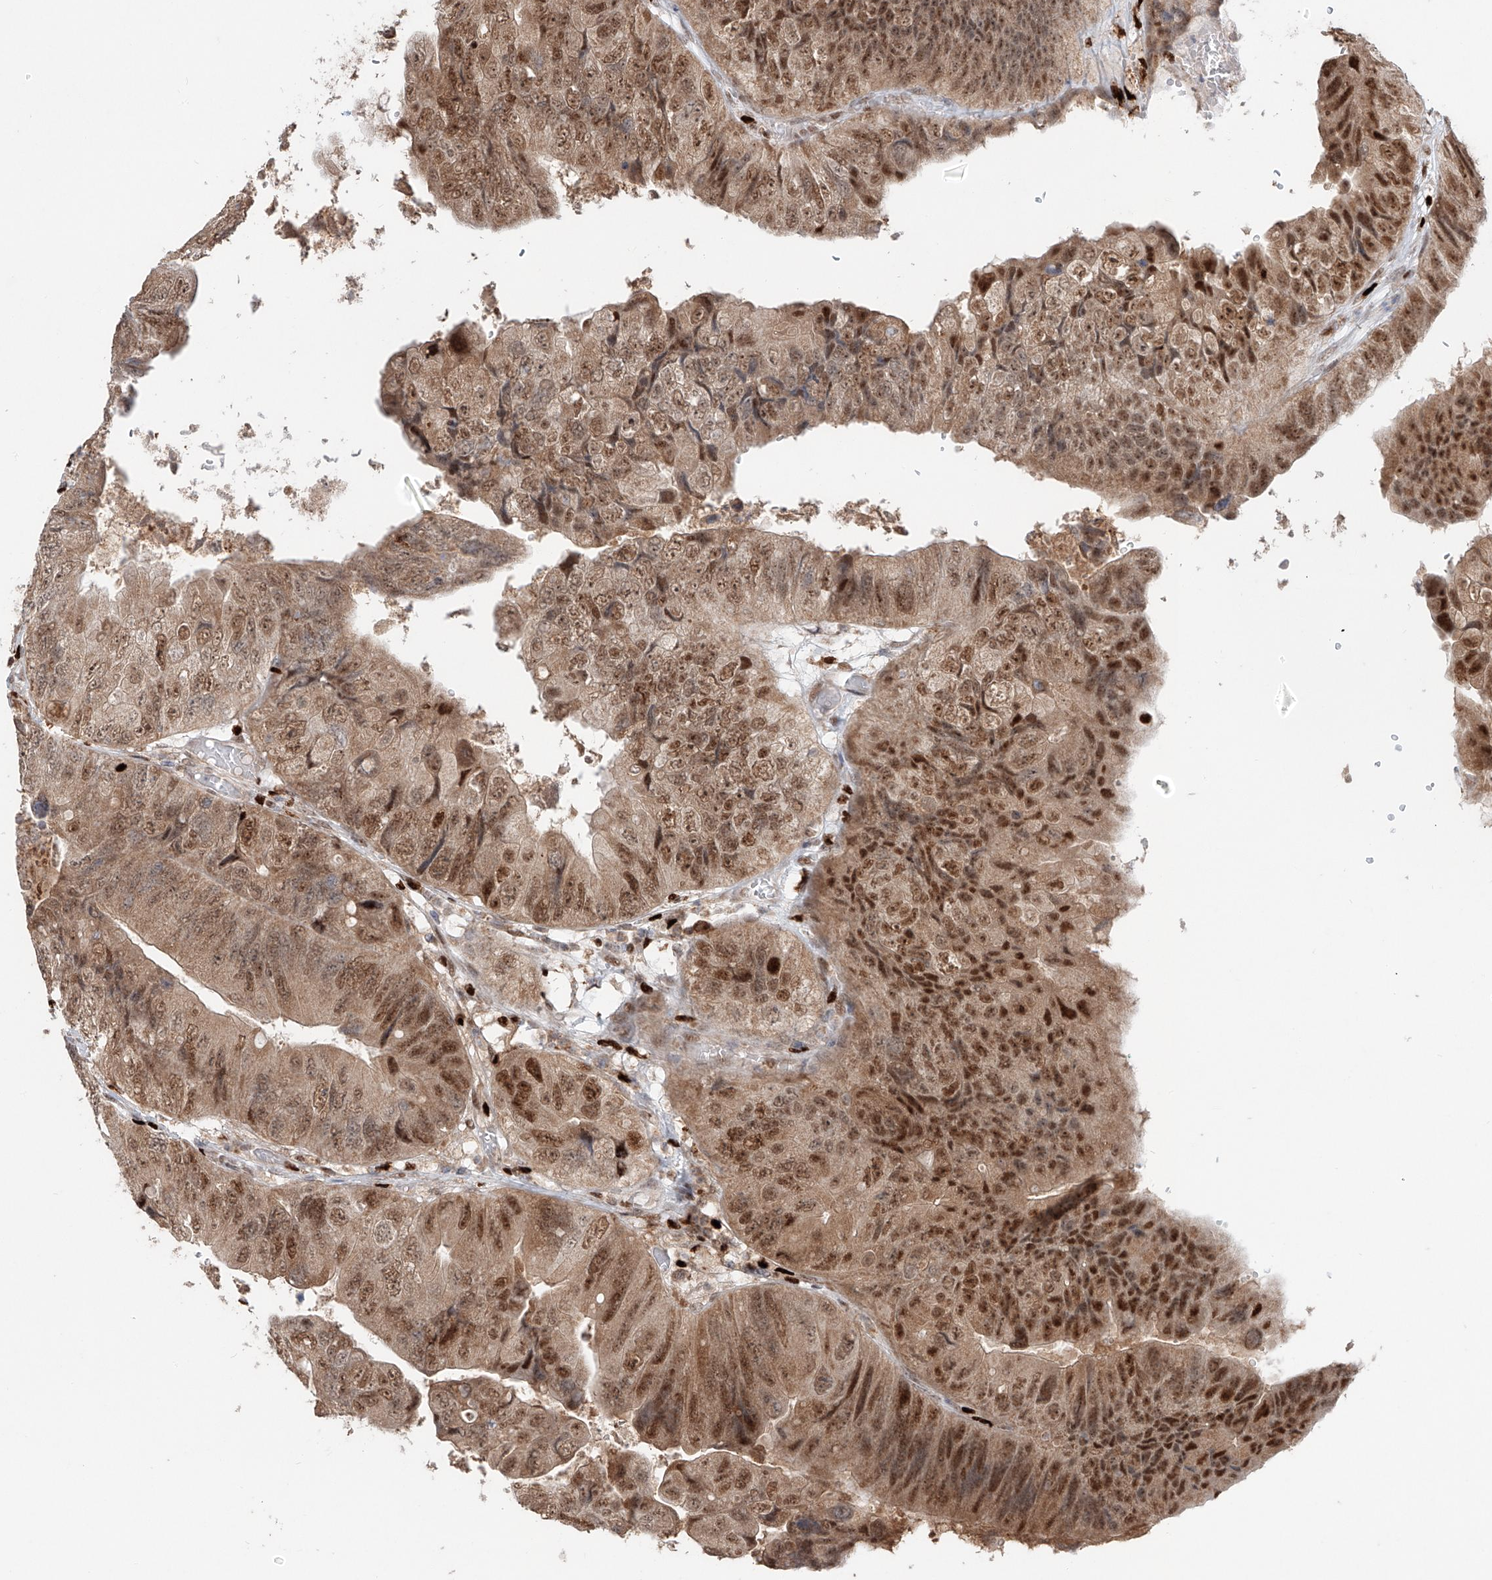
{"staining": {"intensity": "strong", "quantity": "25%-75%", "location": "cytoplasmic/membranous,nuclear"}, "tissue": "colorectal cancer", "cell_type": "Tumor cells", "image_type": "cancer", "snomed": [{"axis": "morphology", "description": "Adenocarcinoma, NOS"}, {"axis": "topography", "description": "Rectum"}], "caption": "Tumor cells exhibit high levels of strong cytoplasmic/membranous and nuclear positivity in about 25%-75% of cells in human colorectal cancer.", "gene": "DZIP1L", "patient": {"sex": "male", "age": 63}}